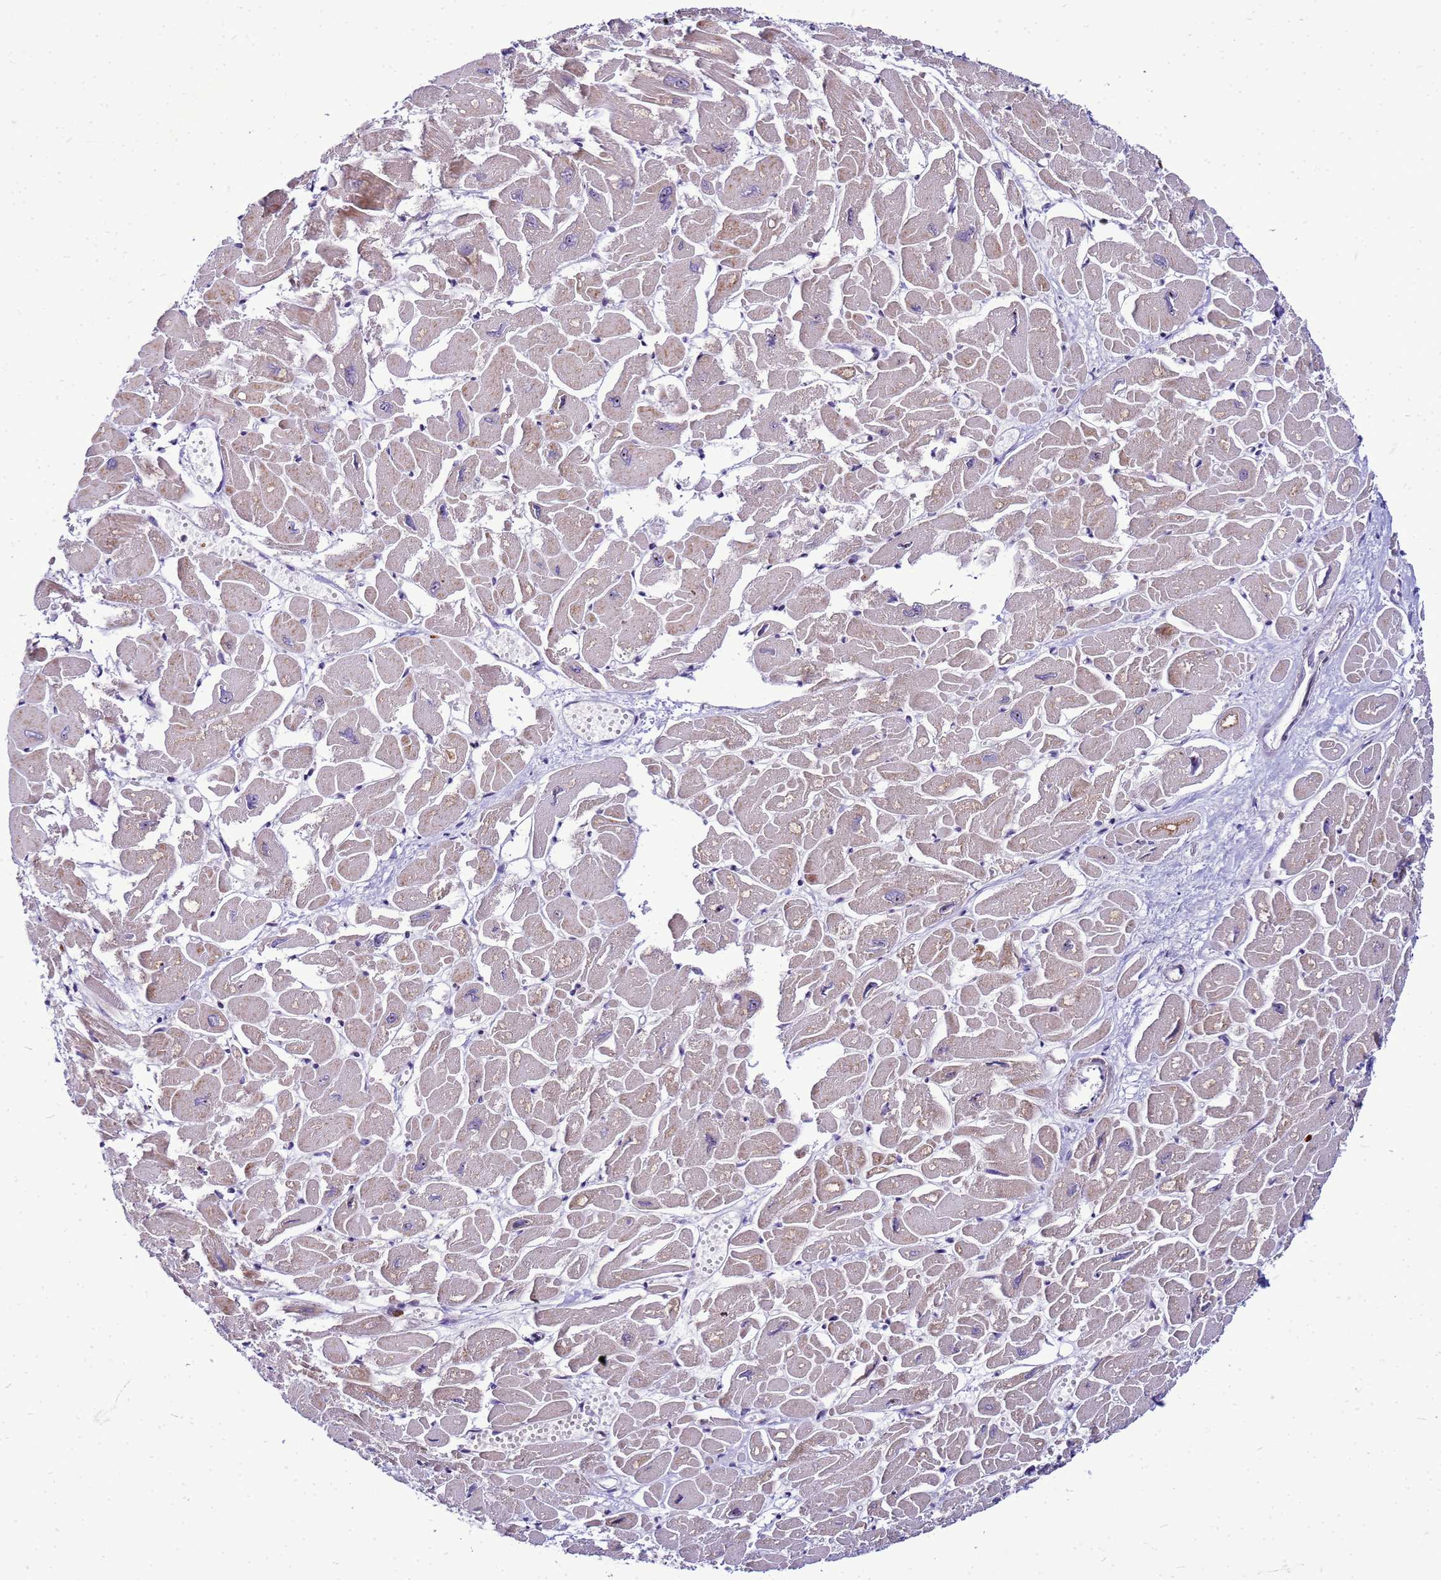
{"staining": {"intensity": "negative", "quantity": "none", "location": "none"}, "tissue": "heart muscle", "cell_type": "Cardiomyocytes", "image_type": "normal", "snomed": [{"axis": "morphology", "description": "Normal tissue, NOS"}, {"axis": "topography", "description": "Heart"}], "caption": "IHC photomicrograph of unremarkable heart muscle: heart muscle stained with DAB demonstrates no significant protein staining in cardiomyocytes.", "gene": "VPS4B", "patient": {"sex": "male", "age": 54}}